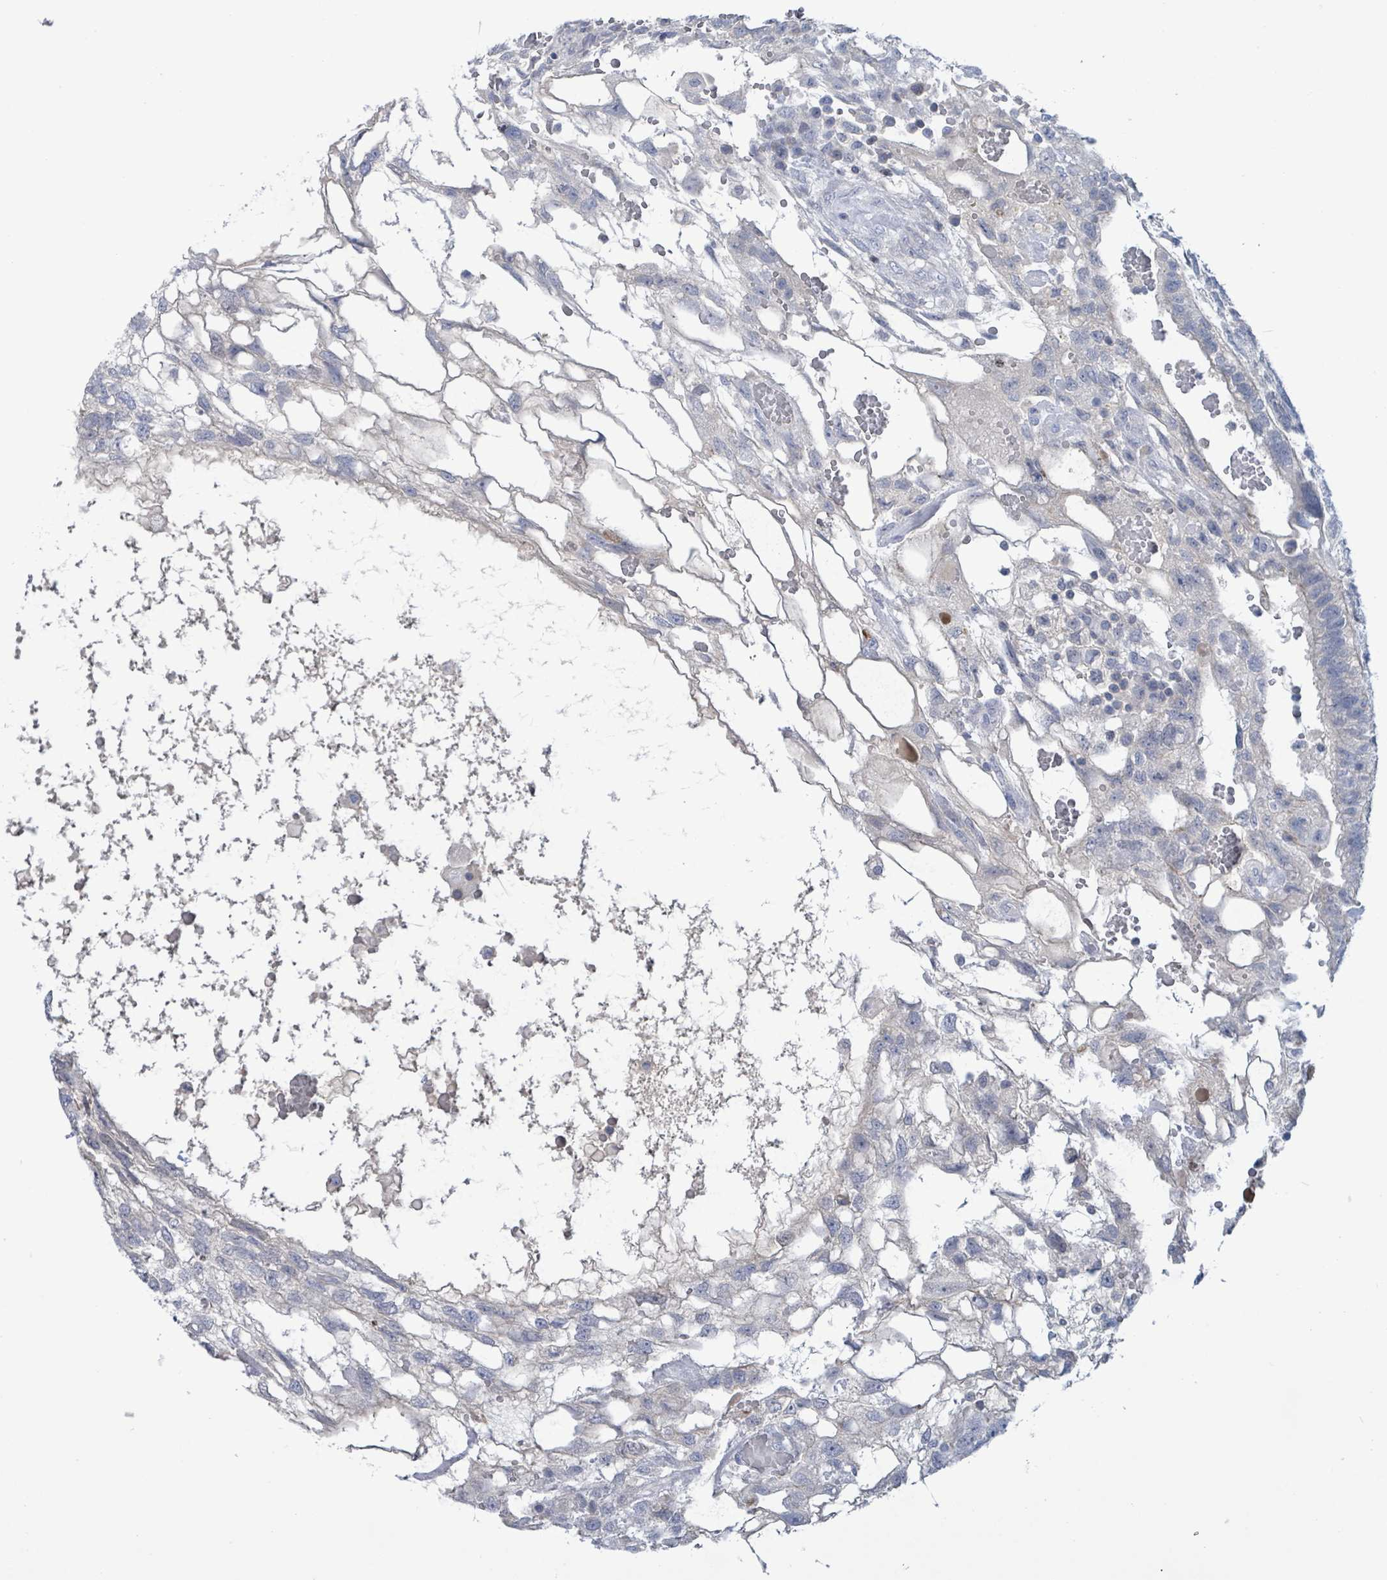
{"staining": {"intensity": "negative", "quantity": "none", "location": "none"}, "tissue": "testis cancer", "cell_type": "Tumor cells", "image_type": "cancer", "snomed": [{"axis": "morphology", "description": "Normal tissue, NOS"}, {"axis": "morphology", "description": "Carcinoma, Embryonal, NOS"}, {"axis": "topography", "description": "Testis"}], "caption": "Tumor cells are negative for protein expression in human testis cancer (embryonal carcinoma).", "gene": "NTN3", "patient": {"sex": "male", "age": 32}}